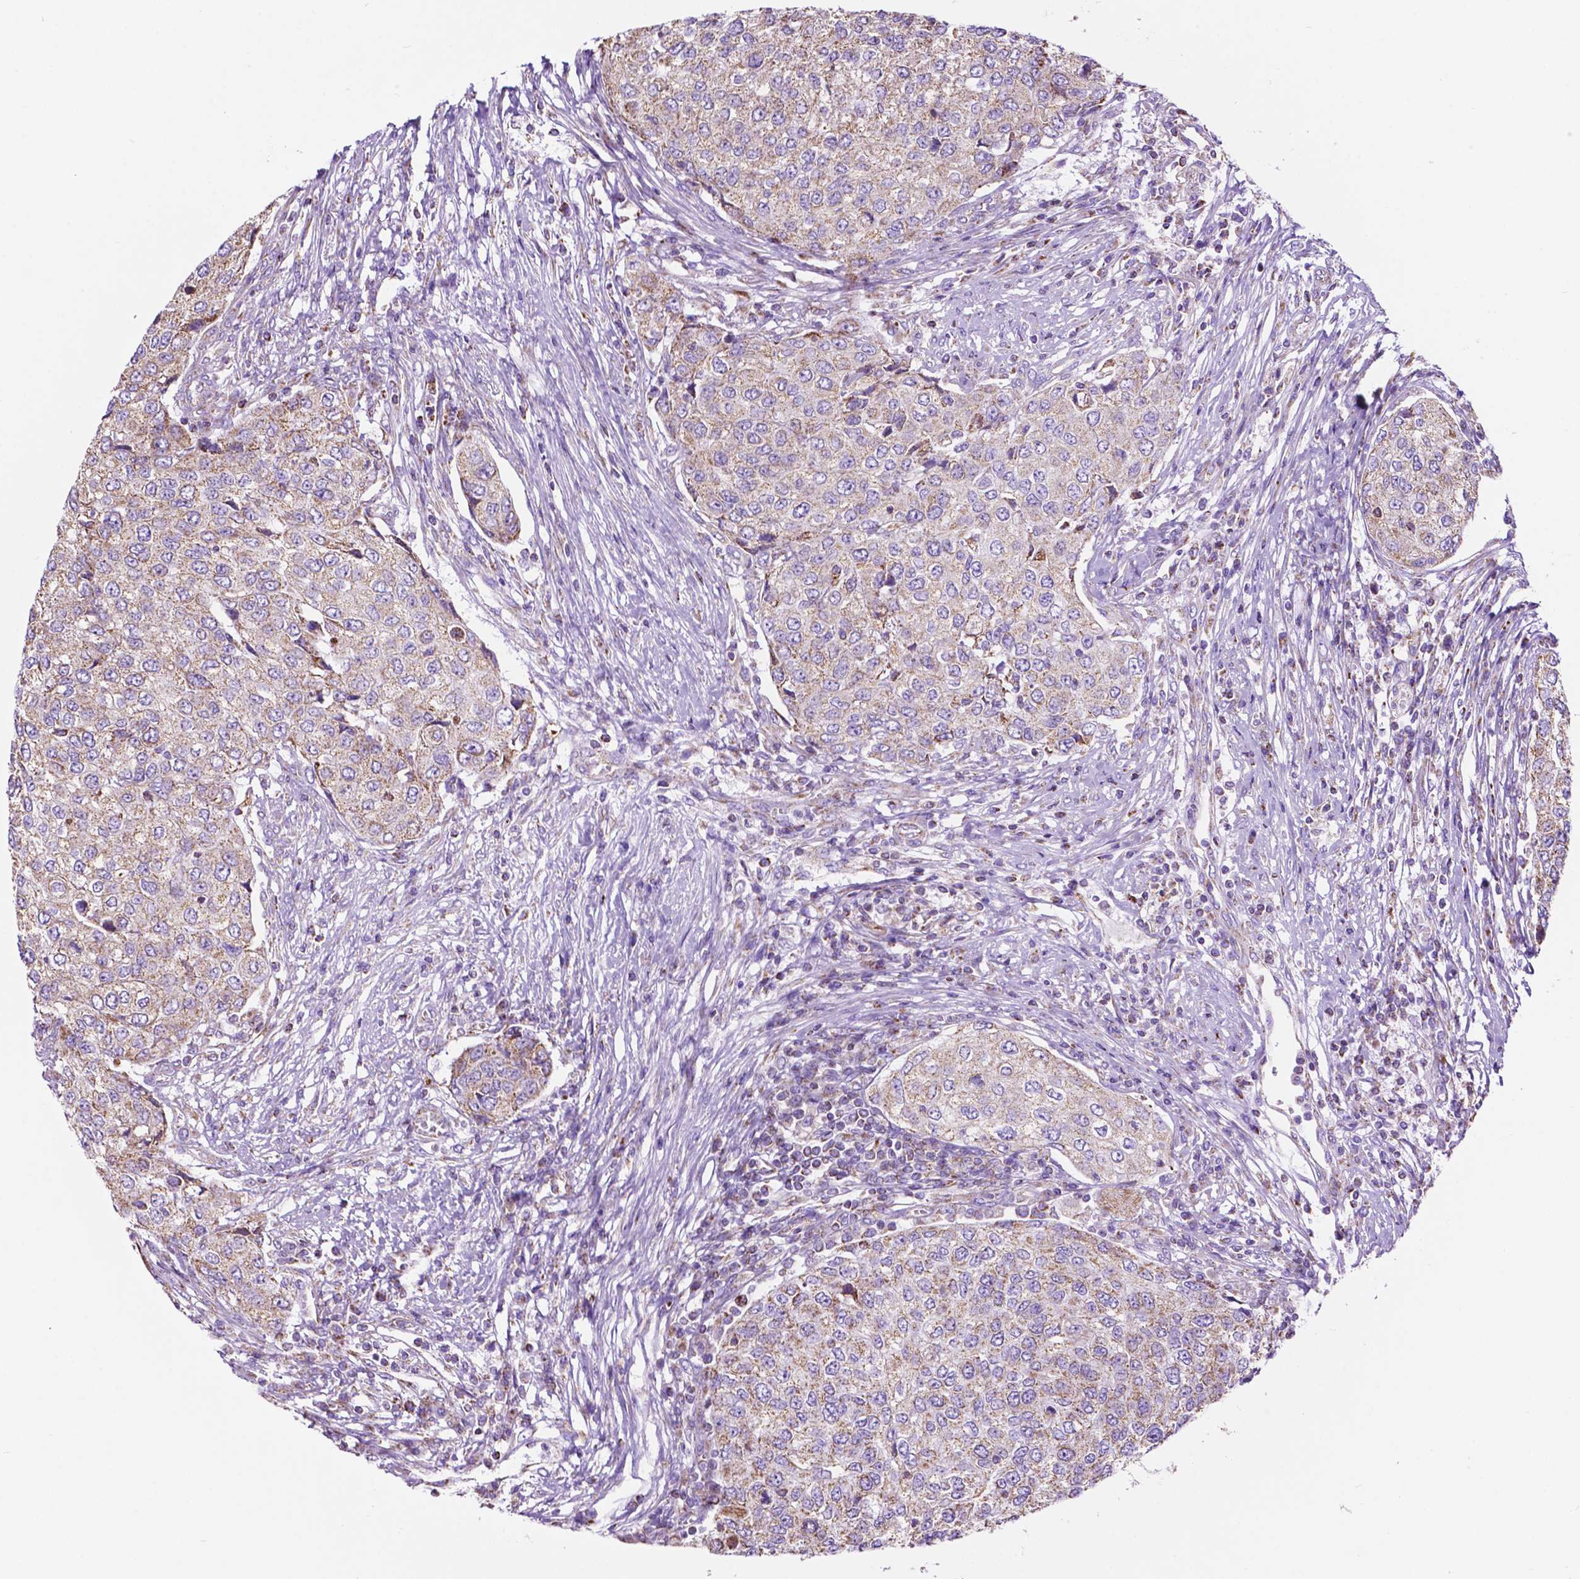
{"staining": {"intensity": "weak", "quantity": ">75%", "location": "cytoplasmic/membranous"}, "tissue": "urothelial cancer", "cell_type": "Tumor cells", "image_type": "cancer", "snomed": [{"axis": "morphology", "description": "Urothelial carcinoma, High grade"}, {"axis": "topography", "description": "Urinary bladder"}], "caption": "Urothelial carcinoma (high-grade) stained for a protein exhibits weak cytoplasmic/membranous positivity in tumor cells.", "gene": "GDPD5", "patient": {"sex": "female", "age": 78}}